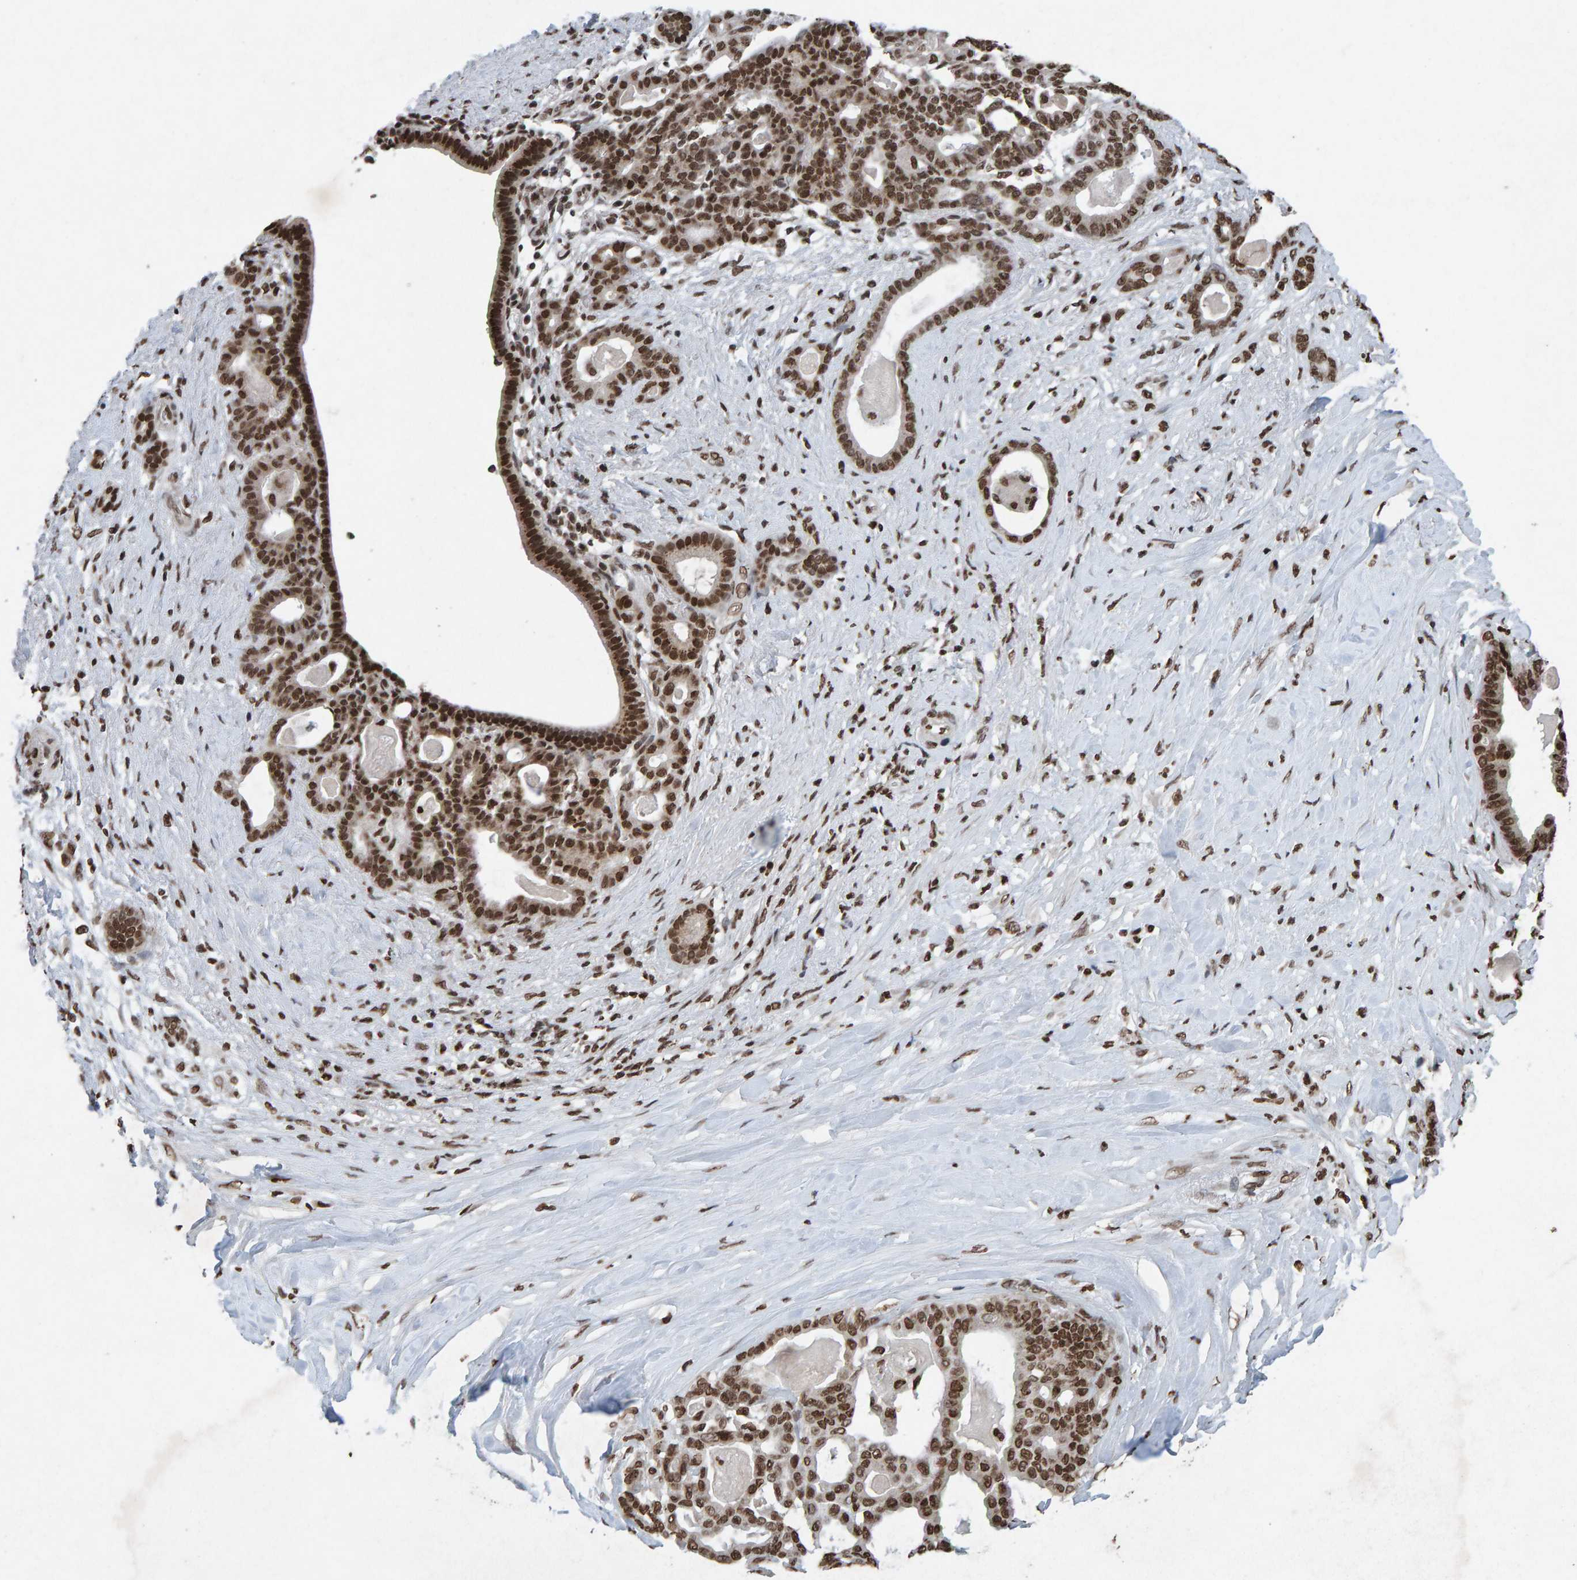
{"staining": {"intensity": "moderate", "quantity": ">75%", "location": "nuclear"}, "tissue": "pancreatic cancer", "cell_type": "Tumor cells", "image_type": "cancer", "snomed": [{"axis": "morphology", "description": "Adenocarcinoma, NOS"}, {"axis": "topography", "description": "Pancreas"}], "caption": "Immunohistochemistry of human adenocarcinoma (pancreatic) exhibits medium levels of moderate nuclear staining in approximately >75% of tumor cells. (Brightfield microscopy of DAB IHC at high magnification).", "gene": "H2AZ1", "patient": {"sex": "male", "age": 63}}